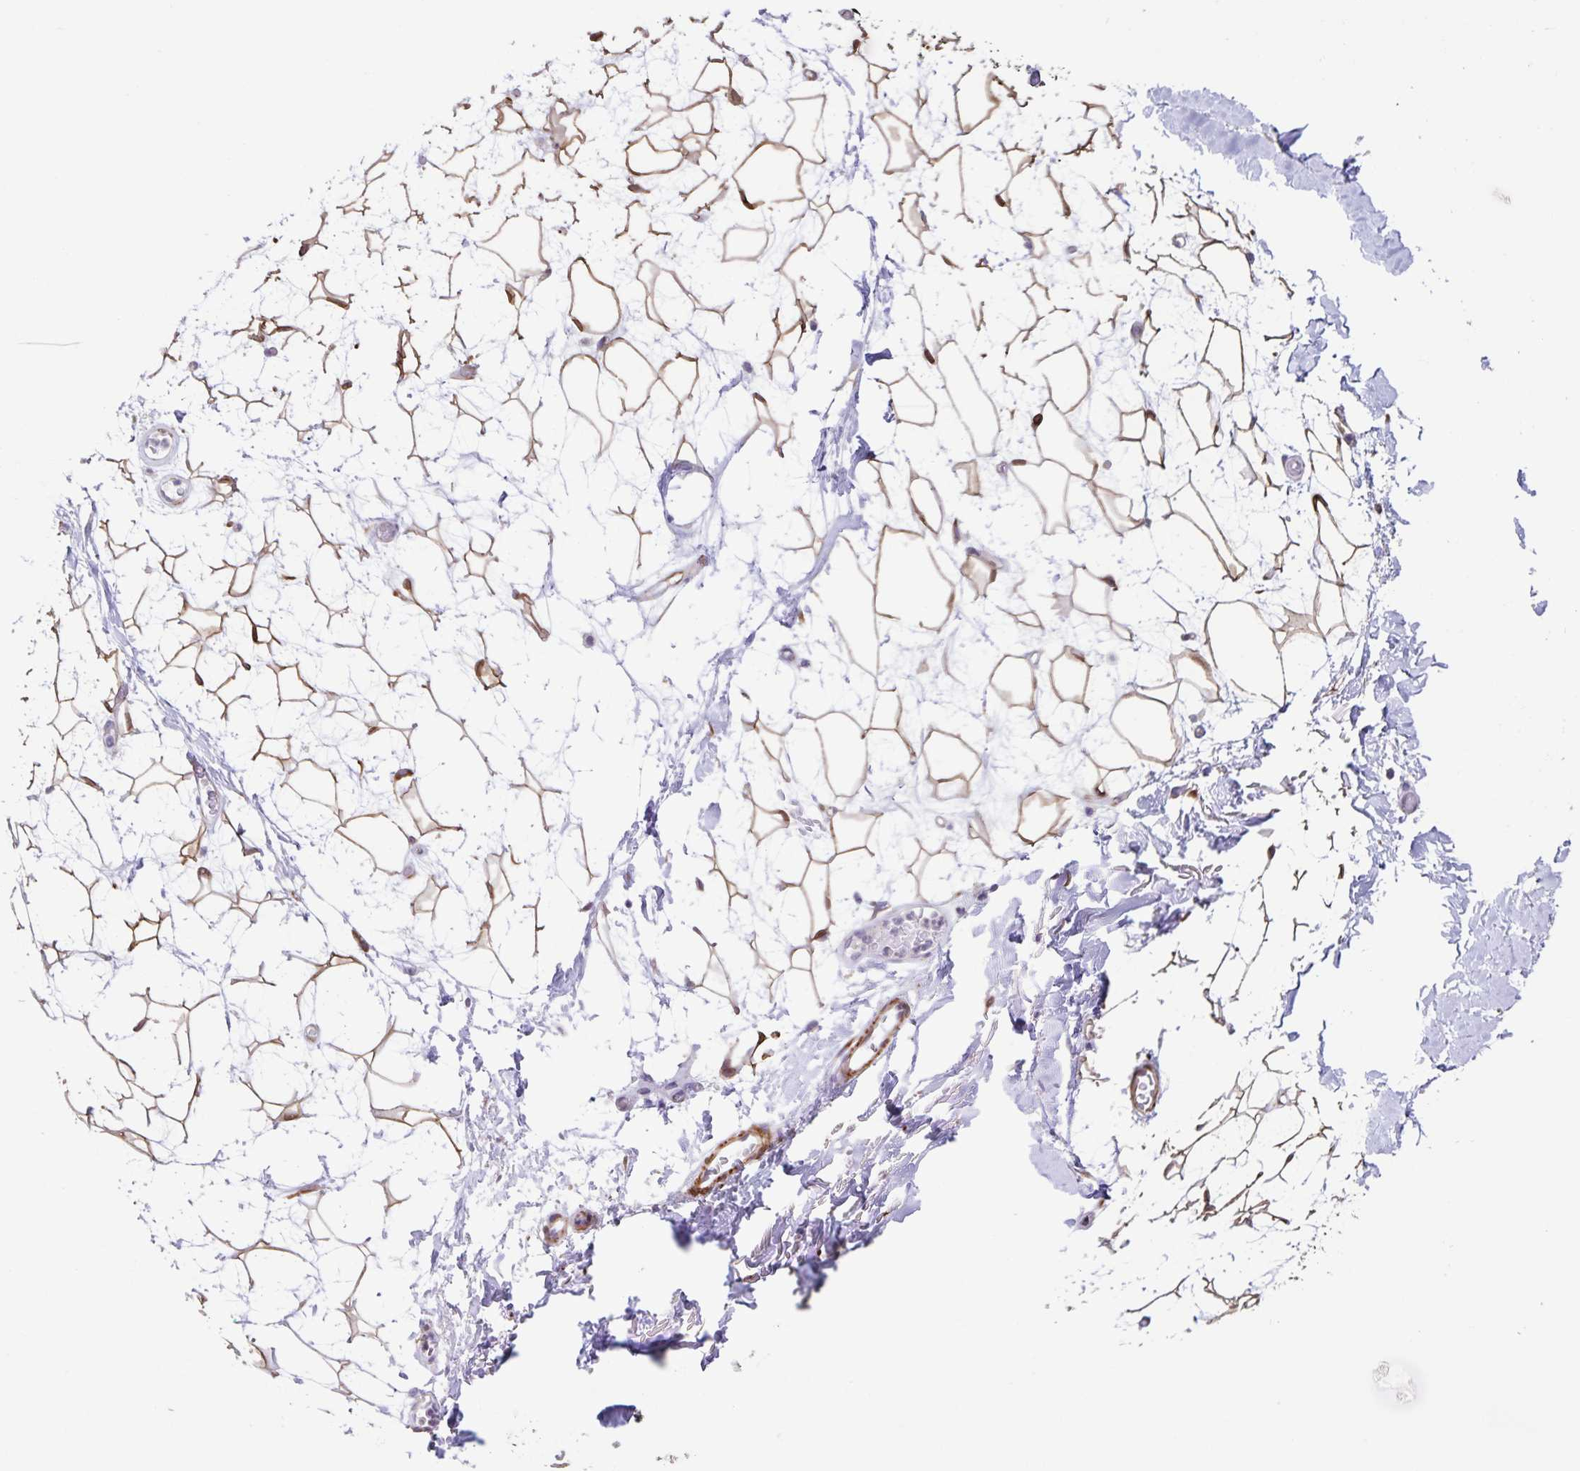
{"staining": {"intensity": "moderate", "quantity": ">75%", "location": "cytoplasmic/membranous"}, "tissue": "adipose tissue", "cell_type": "Adipocytes", "image_type": "normal", "snomed": [{"axis": "morphology", "description": "Normal tissue, NOS"}, {"axis": "topography", "description": "Anal"}, {"axis": "topography", "description": "Peripheral nerve tissue"}], "caption": "Immunohistochemical staining of unremarkable human adipose tissue demonstrates >75% levels of moderate cytoplasmic/membranous protein expression in approximately >75% of adipocytes.", "gene": "SYNM", "patient": {"sex": "male", "age": 78}}